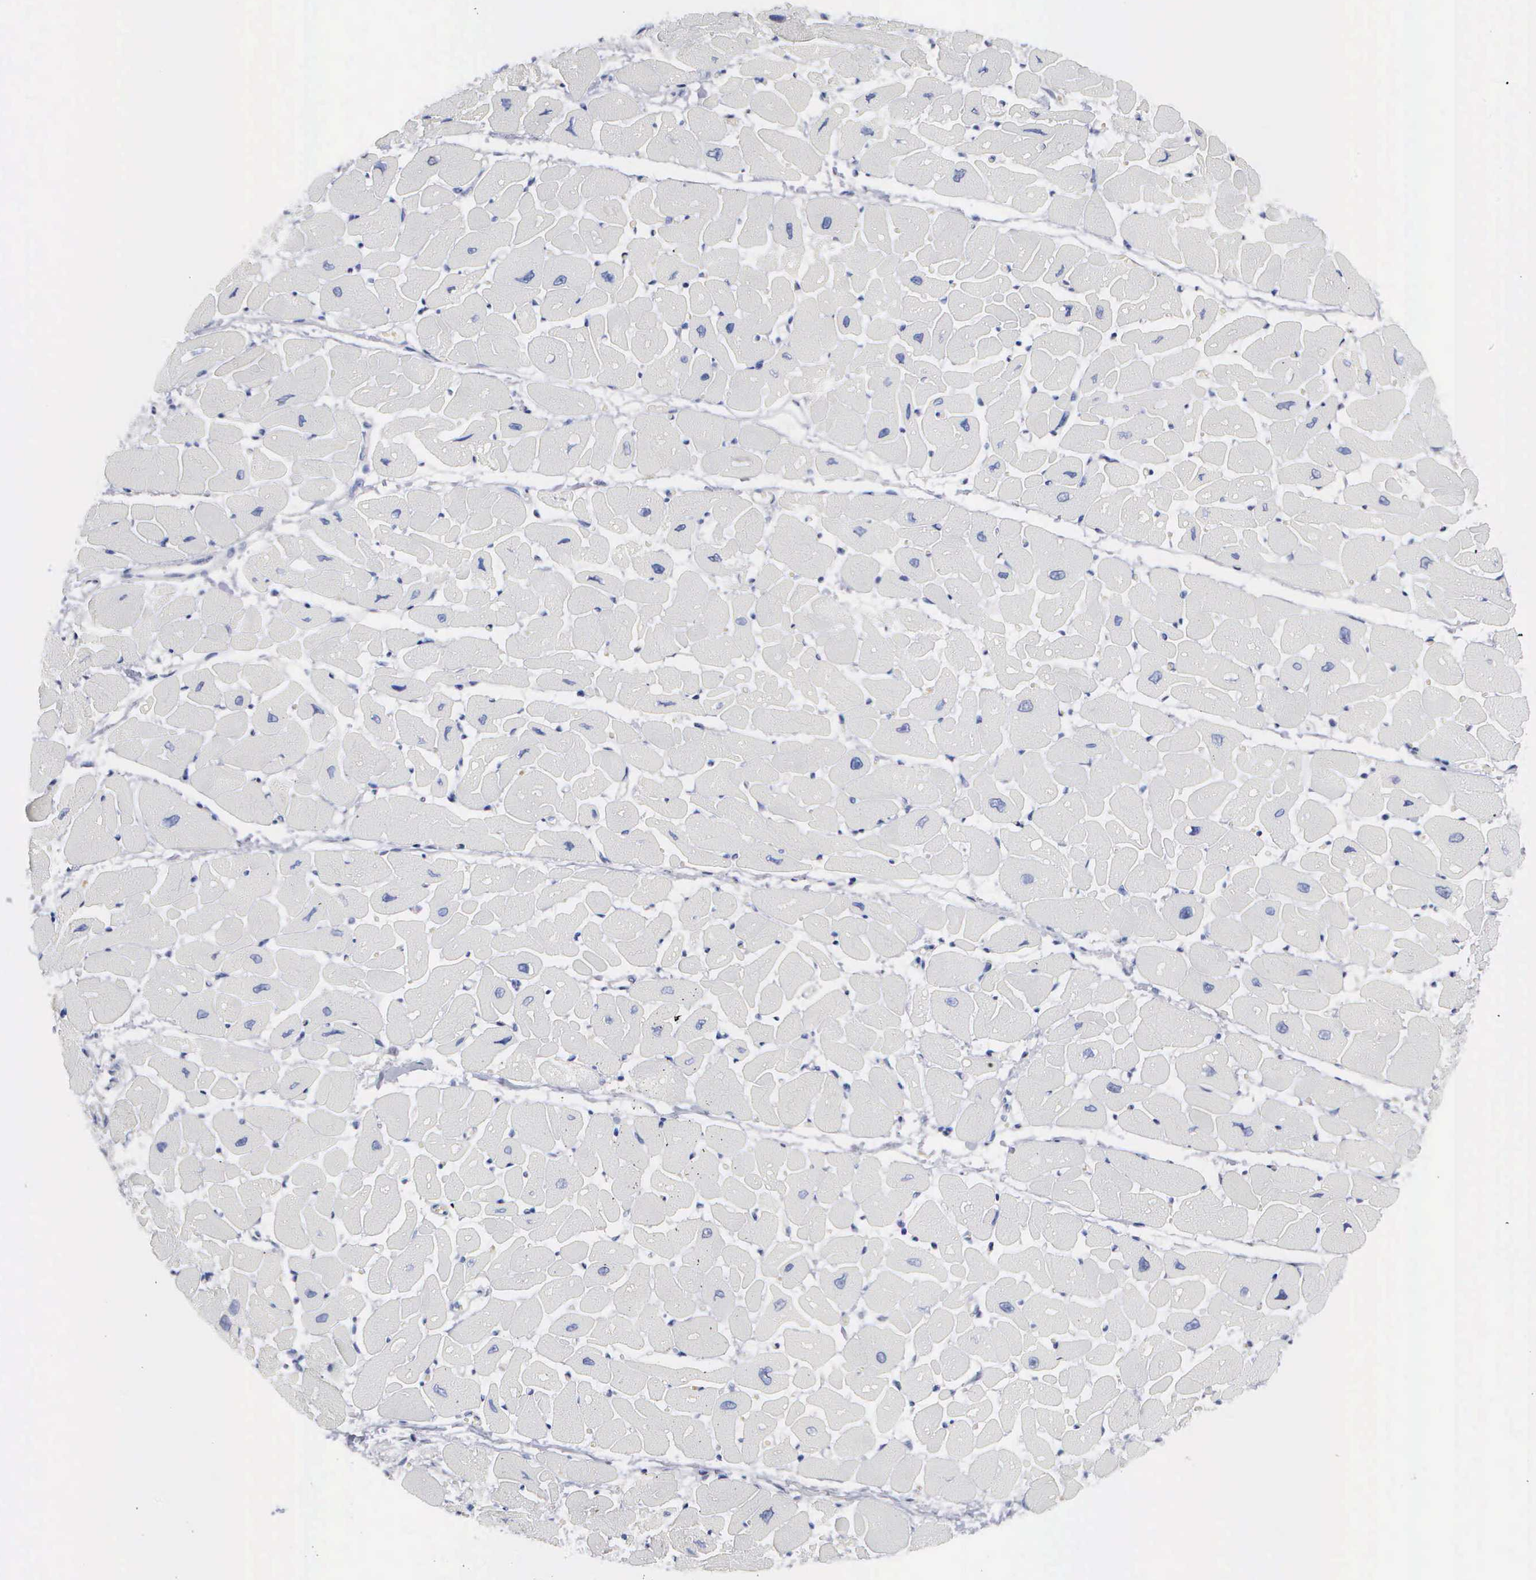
{"staining": {"intensity": "negative", "quantity": "none", "location": "none"}, "tissue": "heart muscle", "cell_type": "Cardiomyocytes", "image_type": "normal", "snomed": [{"axis": "morphology", "description": "Normal tissue, NOS"}, {"axis": "topography", "description": "Heart"}], "caption": "Immunohistochemistry (IHC) of normal heart muscle exhibits no positivity in cardiomyocytes.", "gene": "ASPHD2", "patient": {"sex": "female", "age": 54}}